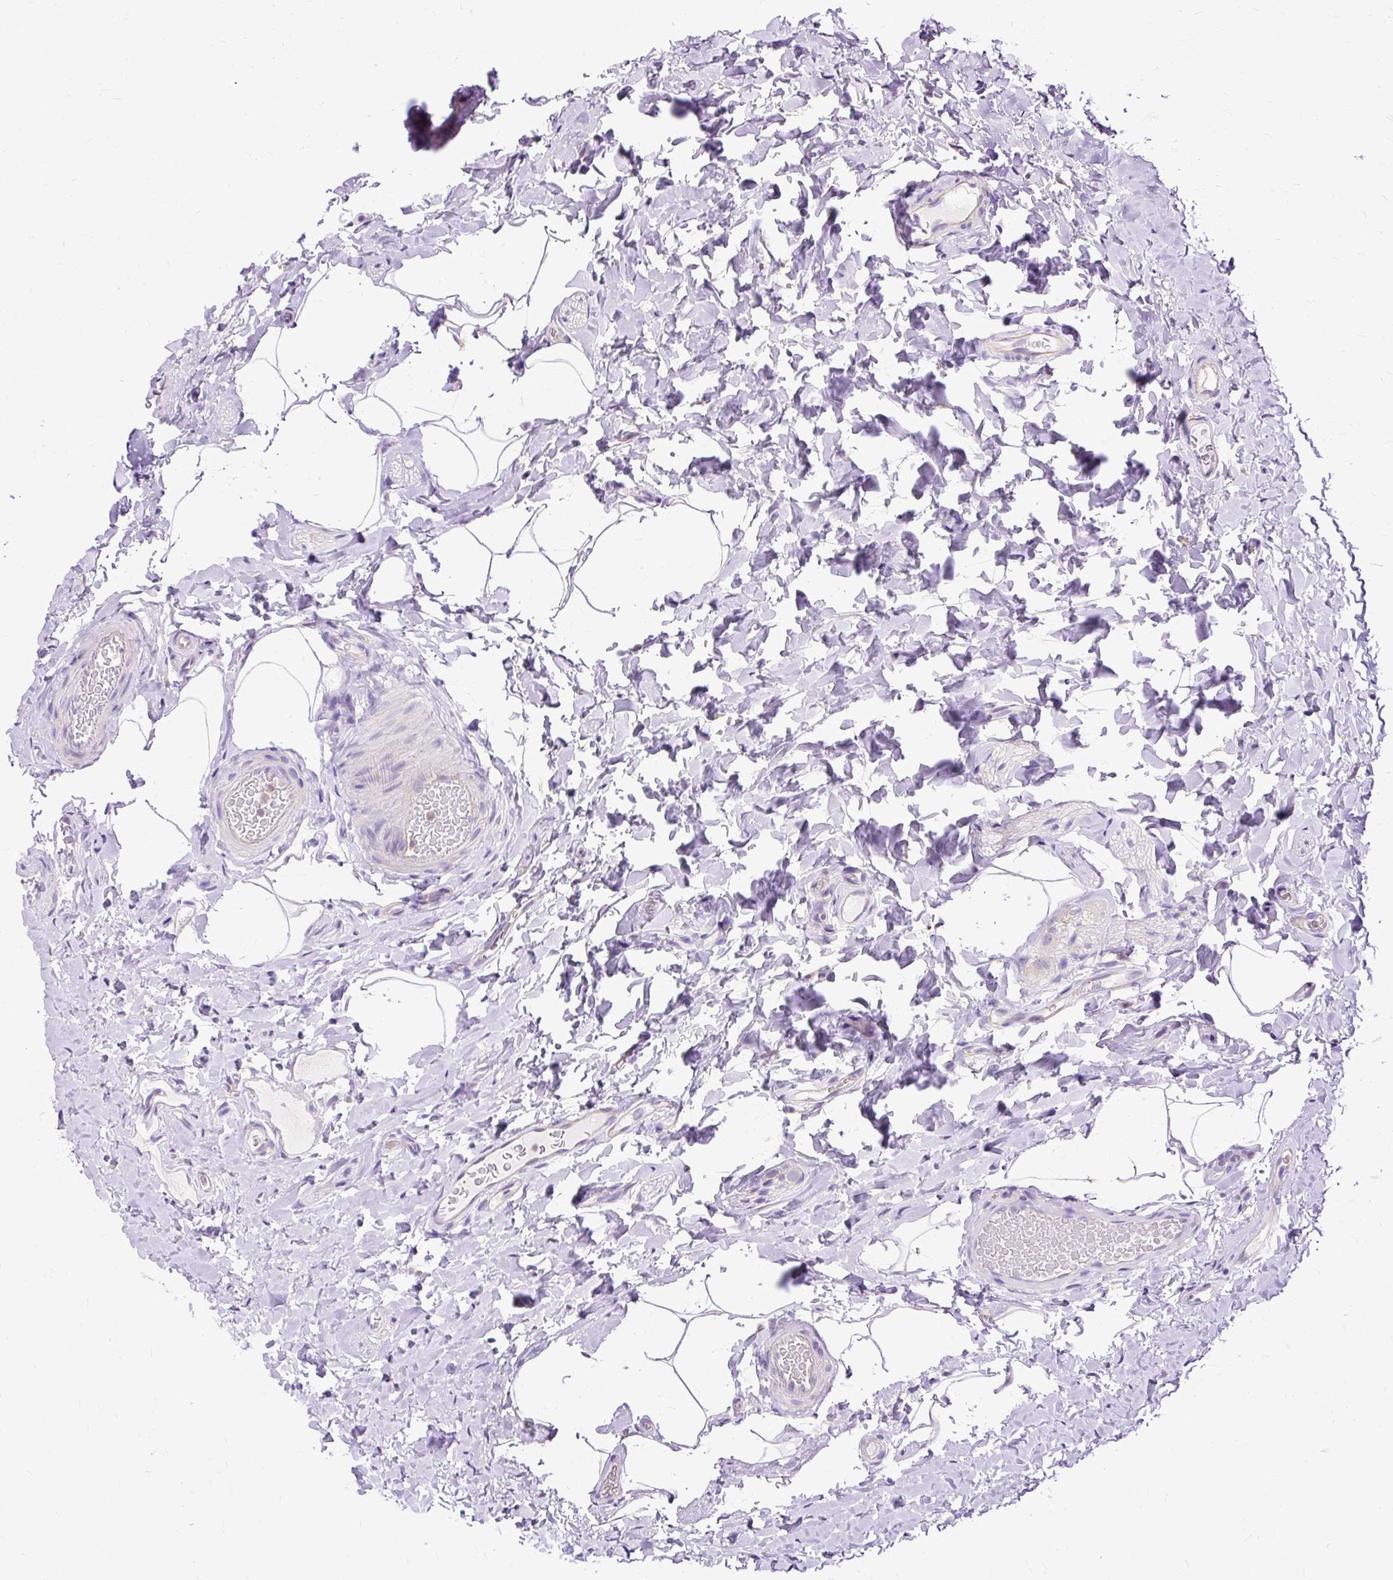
{"staining": {"intensity": "negative", "quantity": "none", "location": "none"}, "tissue": "colon", "cell_type": "Endothelial cells", "image_type": "normal", "snomed": [{"axis": "morphology", "description": "Normal tissue, NOS"}, {"axis": "topography", "description": "Colon"}], "caption": "Immunohistochemistry histopathology image of unremarkable human colon stained for a protein (brown), which reveals no positivity in endothelial cells. Nuclei are stained in blue.", "gene": "TWF2", "patient": {"sex": "male", "age": 46}}